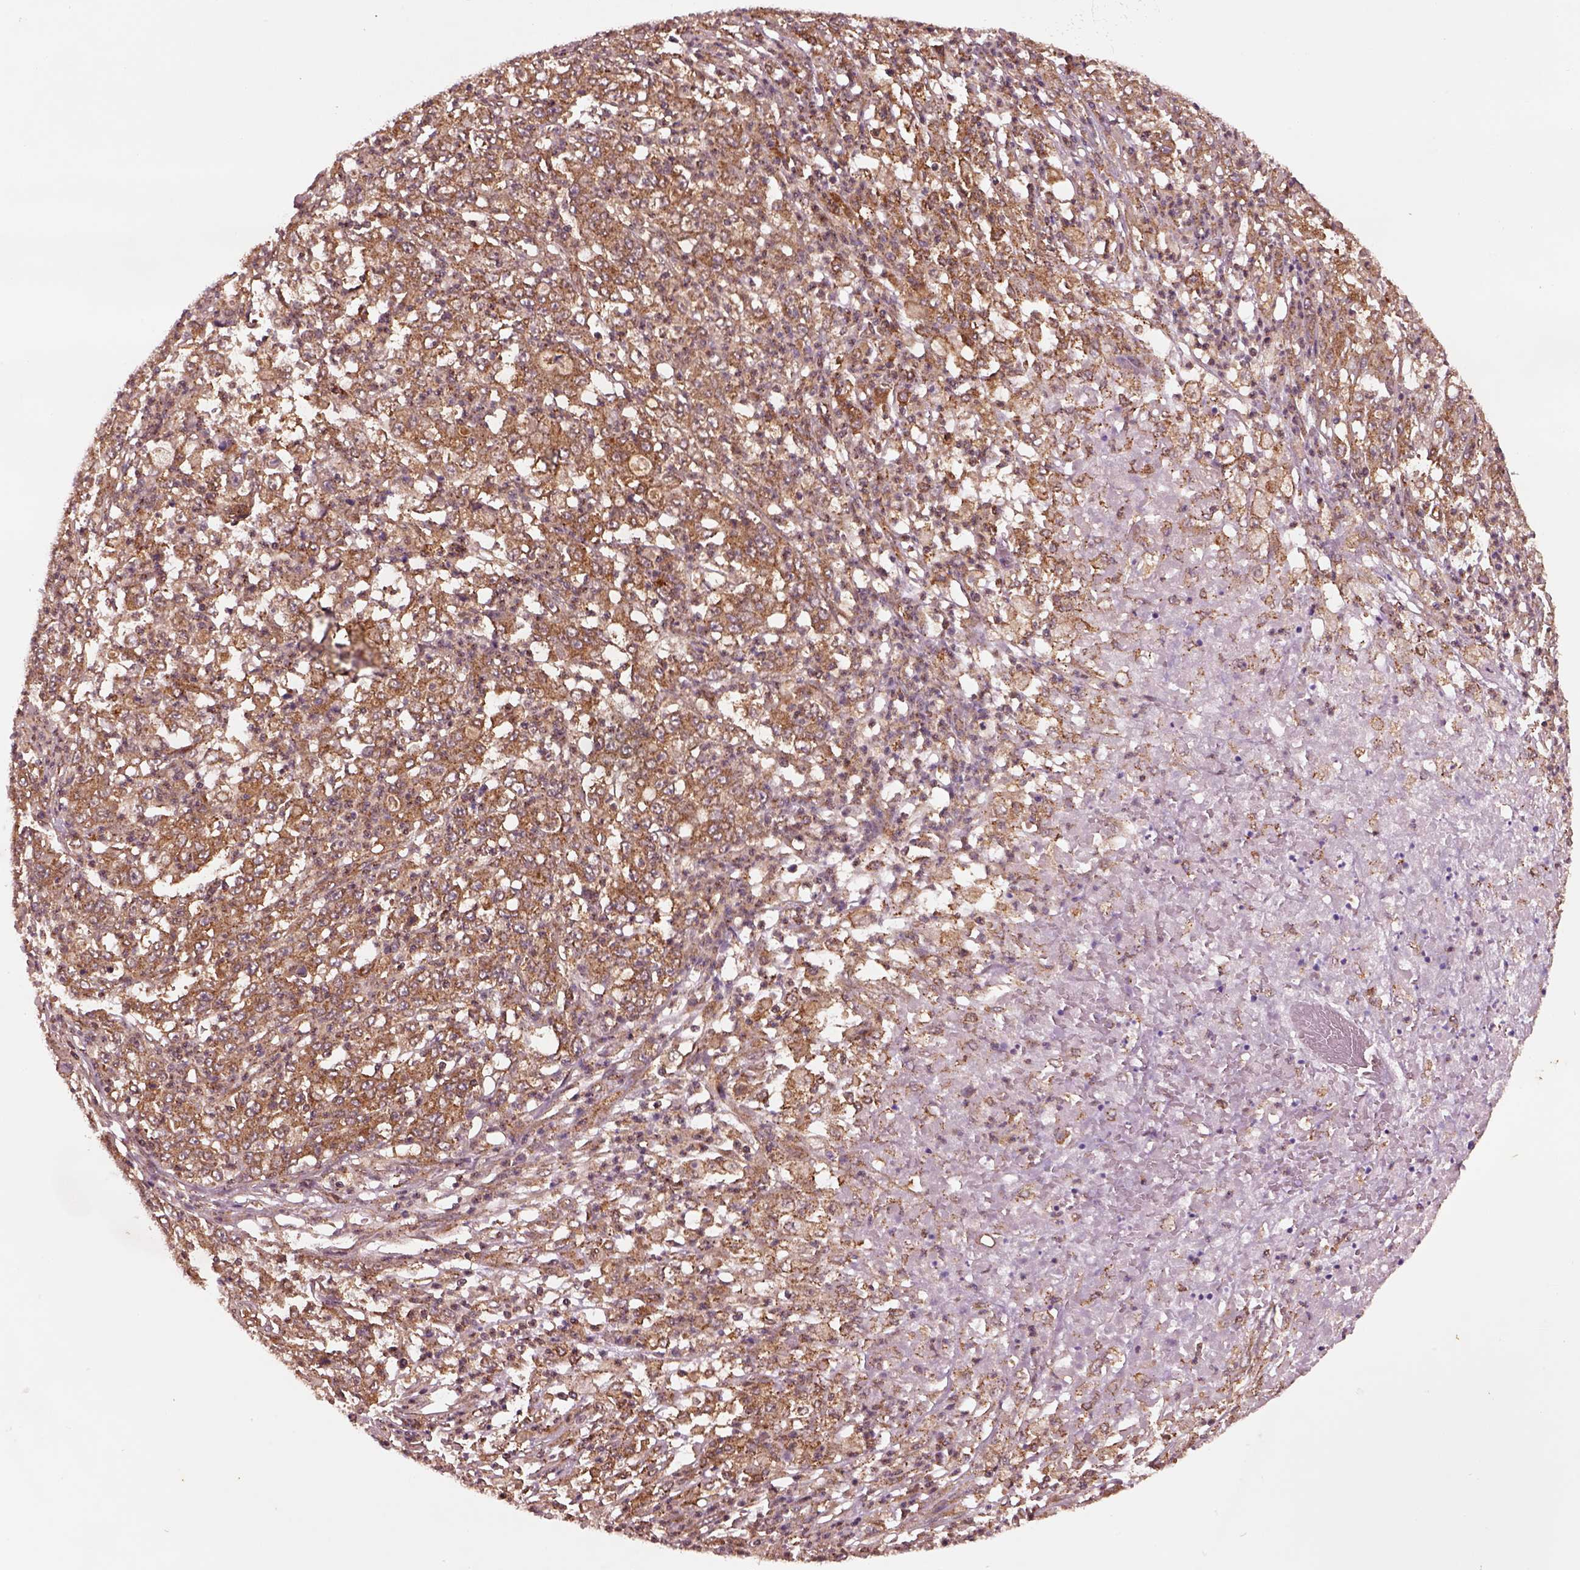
{"staining": {"intensity": "moderate", "quantity": ">75%", "location": "cytoplasmic/membranous"}, "tissue": "stomach cancer", "cell_type": "Tumor cells", "image_type": "cancer", "snomed": [{"axis": "morphology", "description": "Adenocarcinoma, NOS"}, {"axis": "topography", "description": "Stomach, lower"}], "caption": "The image demonstrates staining of stomach adenocarcinoma, revealing moderate cytoplasmic/membranous protein positivity (brown color) within tumor cells.", "gene": "WASHC2A", "patient": {"sex": "female", "age": 71}}